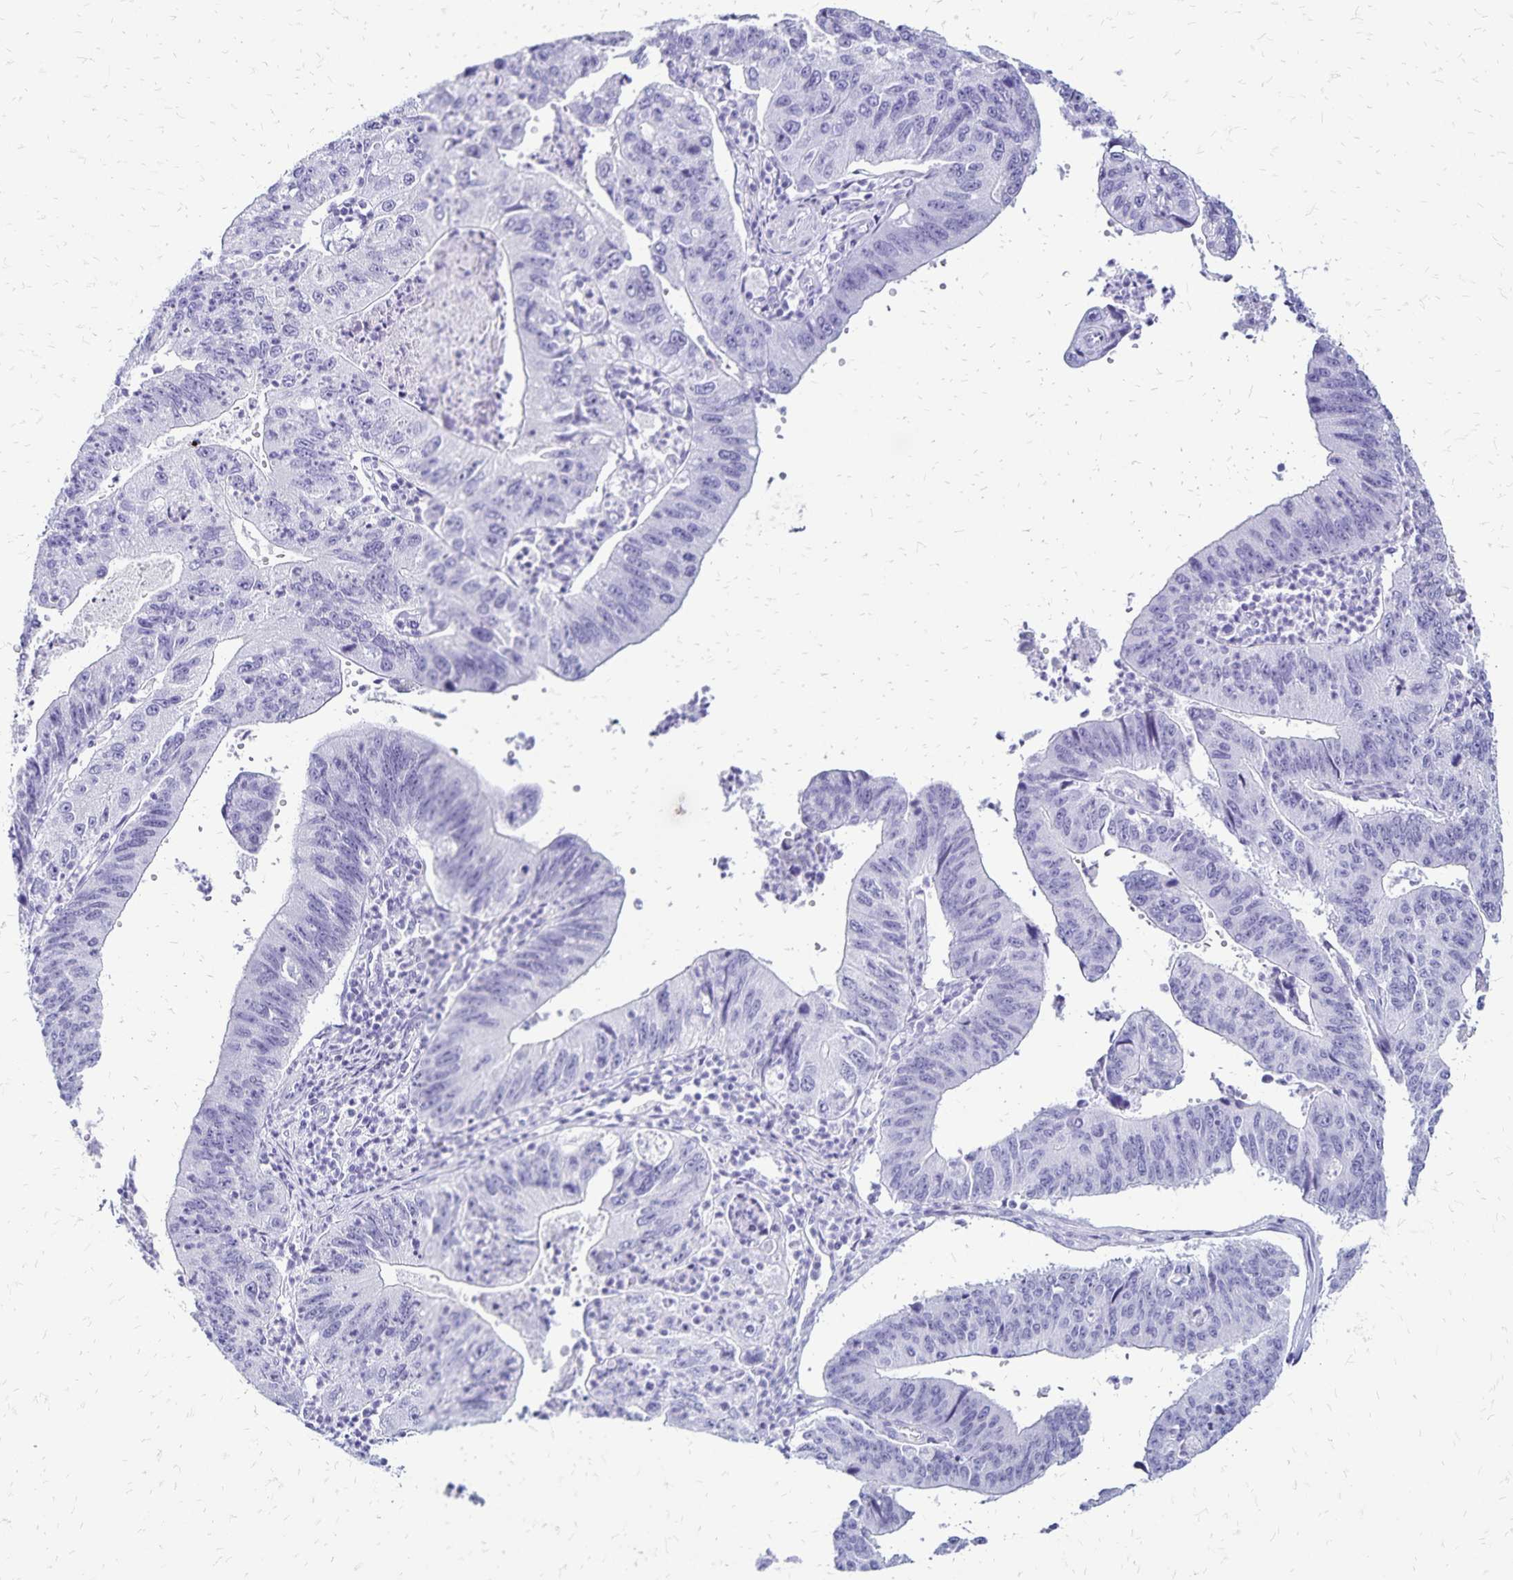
{"staining": {"intensity": "negative", "quantity": "none", "location": "none"}, "tissue": "stomach cancer", "cell_type": "Tumor cells", "image_type": "cancer", "snomed": [{"axis": "morphology", "description": "Adenocarcinoma, NOS"}, {"axis": "topography", "description": "Stomach"}], "caption": "Tumor cells show no significant protein staining in adenocarcinoma (stomach). Brightfield microscopy of immunohistochemistry stained with DAB (3,3'-diaminobenzidine) (brown) and hematoxylin (blue), captured at high magnification.", "gene": "LIN28B", "patient": {"sex": "male", "age": 59}}